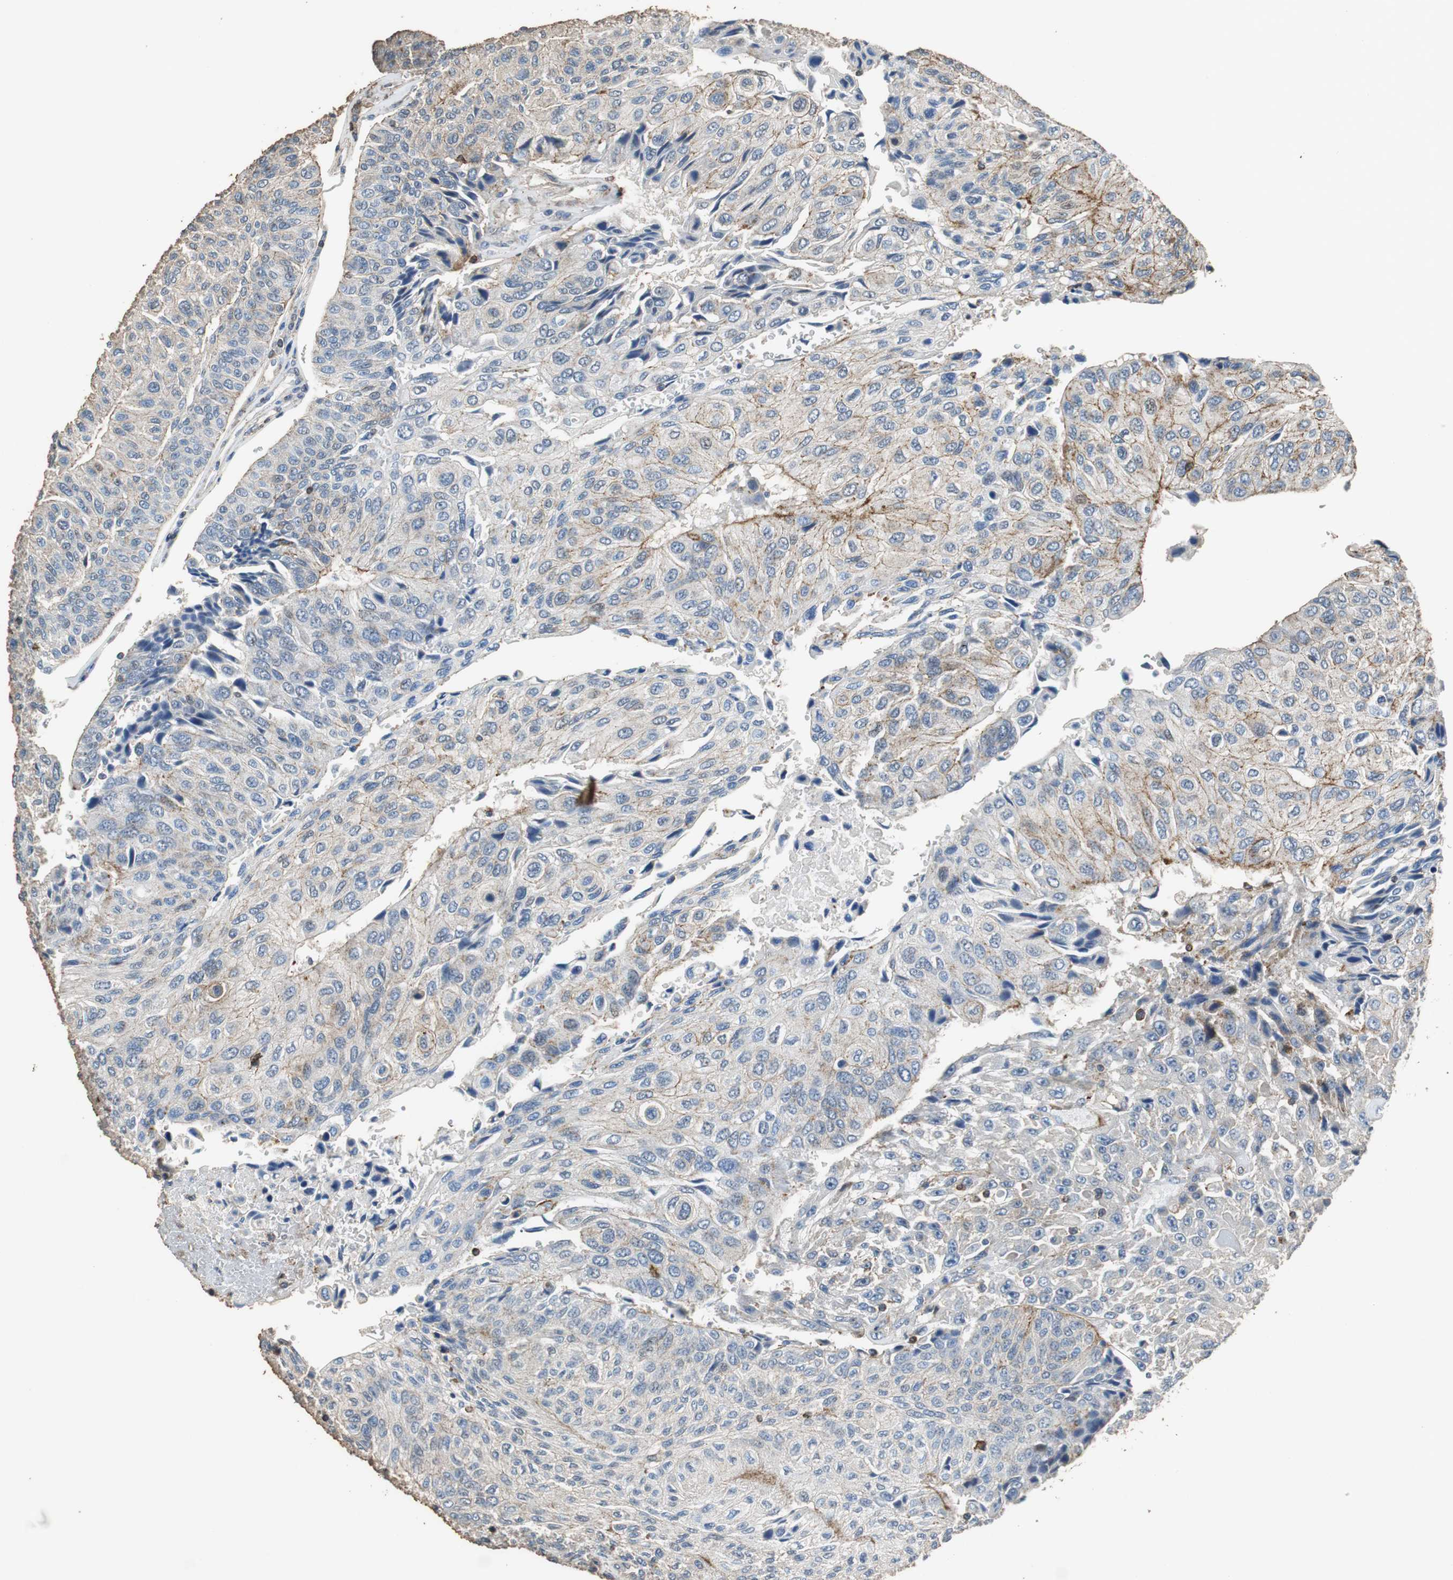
{"staining": {"intensity": "moderate", "quantity": "25%-75%", "location": "cytoplasmic/membranous"}, "tissue": "urothelial cancer", "cell_type": "Tumor cells", "image_type": "cancer", "snomed": [{"axis": "morphology", "description": "Urothelial carcinoma, High grade"}, {"axis": "topography", "description": "Urinary bladder"}], "caption": "IHC micrograph of urothelial cancer stained for a protein (brown), which reveals medium levels of moderate cytoplasmic/membranous expression in about 25%-75% of tumor cells.", "gene": "PRKRA", "patient": {"sex": "male", "age": 66}}